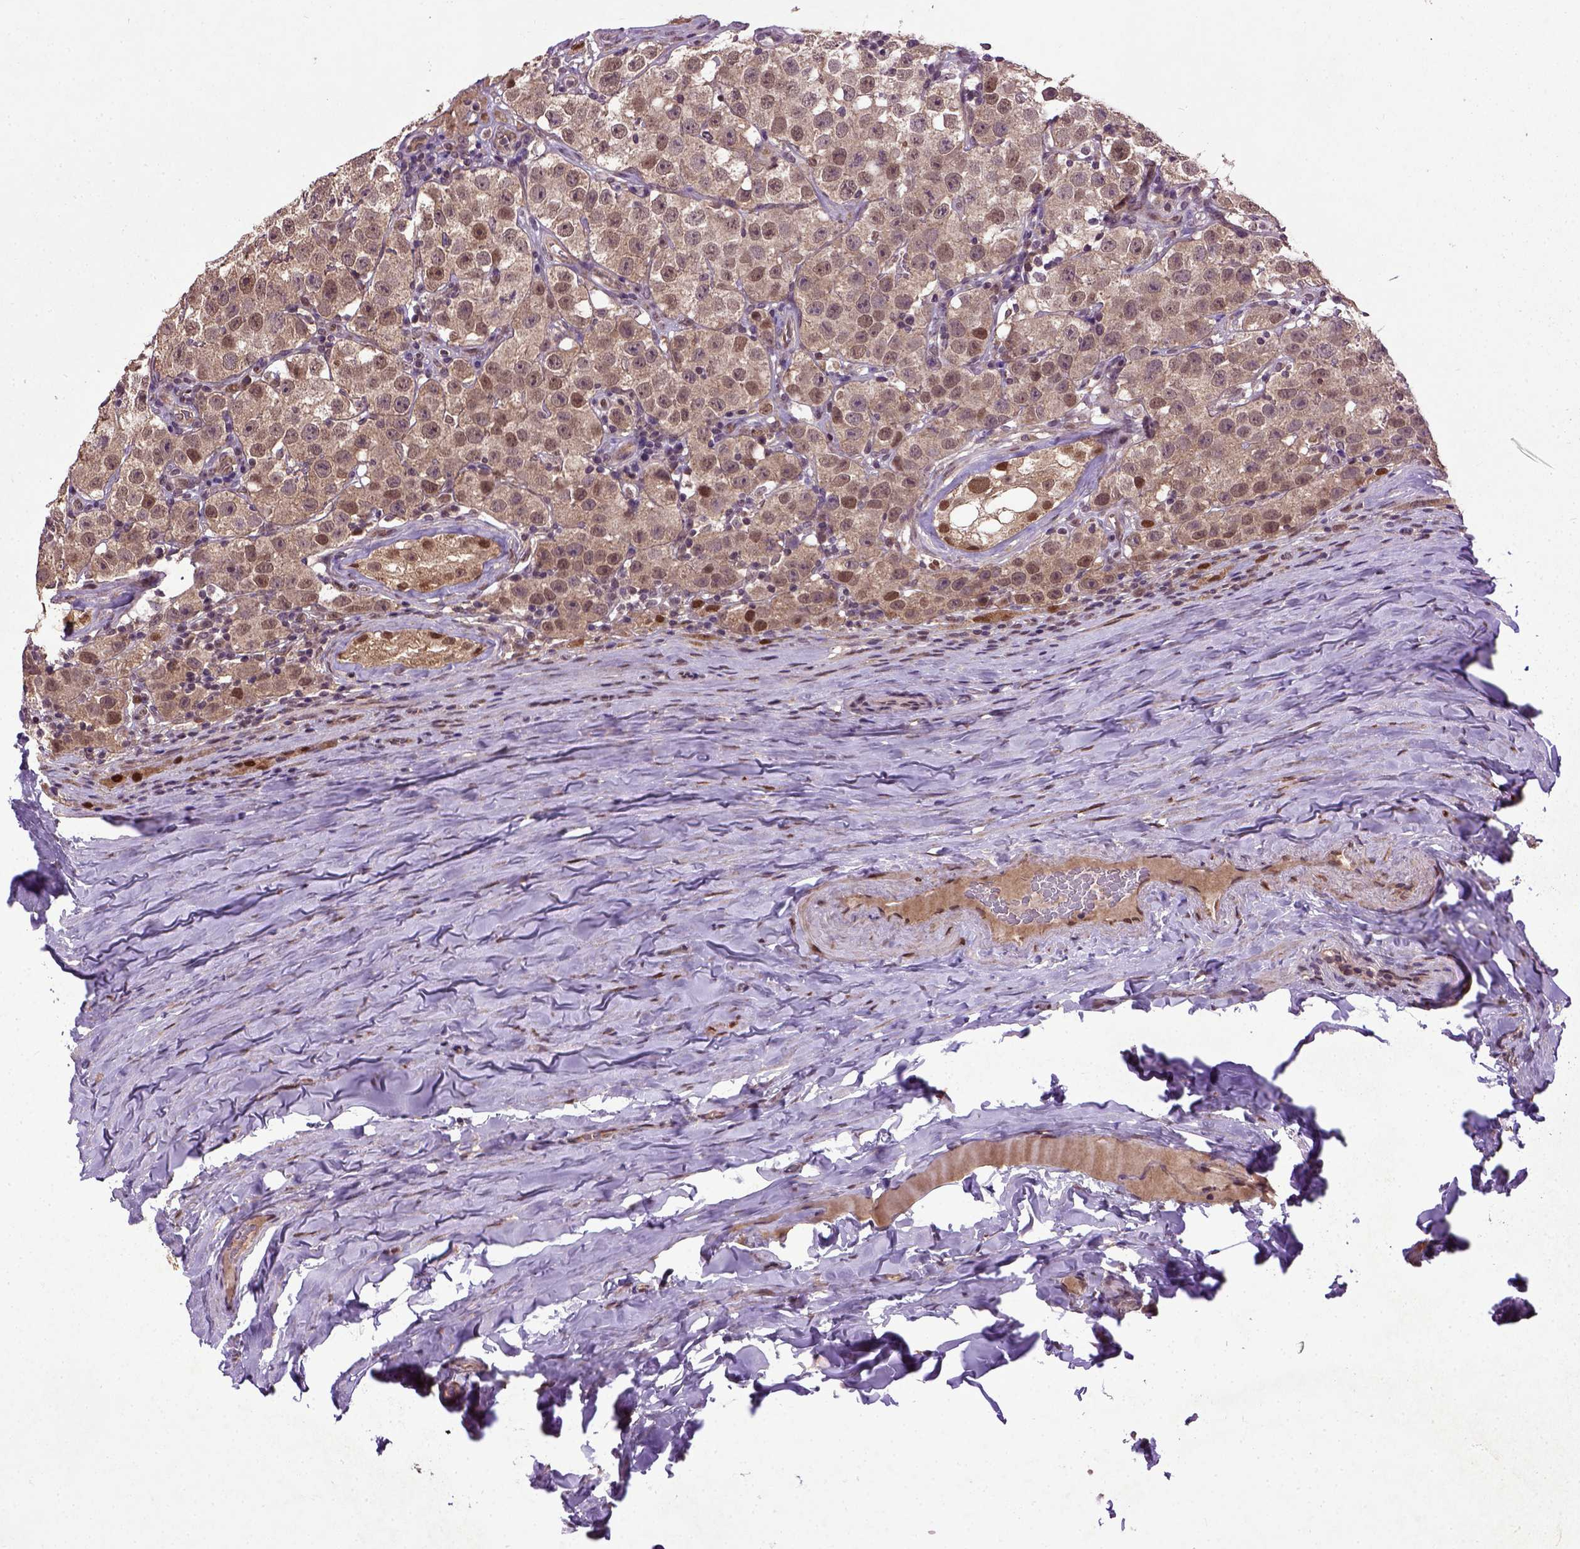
{"staining": {"intensity": "moderate", "quantity": ">75%", "location": "cytoplasmic/membranous,nuclear"}, "tissue": "testis cancer", "cell_type": "Tumor cells", "image_type": "cancer", "snomed": [{"axis": "morphology", "description": "Seminoma, NOS"}, {"axis": "topography", "description": "Testis"}], "caption": "Immunohistochemistry of human testis seminoma reveals medium levels of moderate cytoplasmic/membranous and nuclear expression in about >75% of tumor cells.", "gene": "UBA3", "patient": {"sex": "male", "age": 34}}